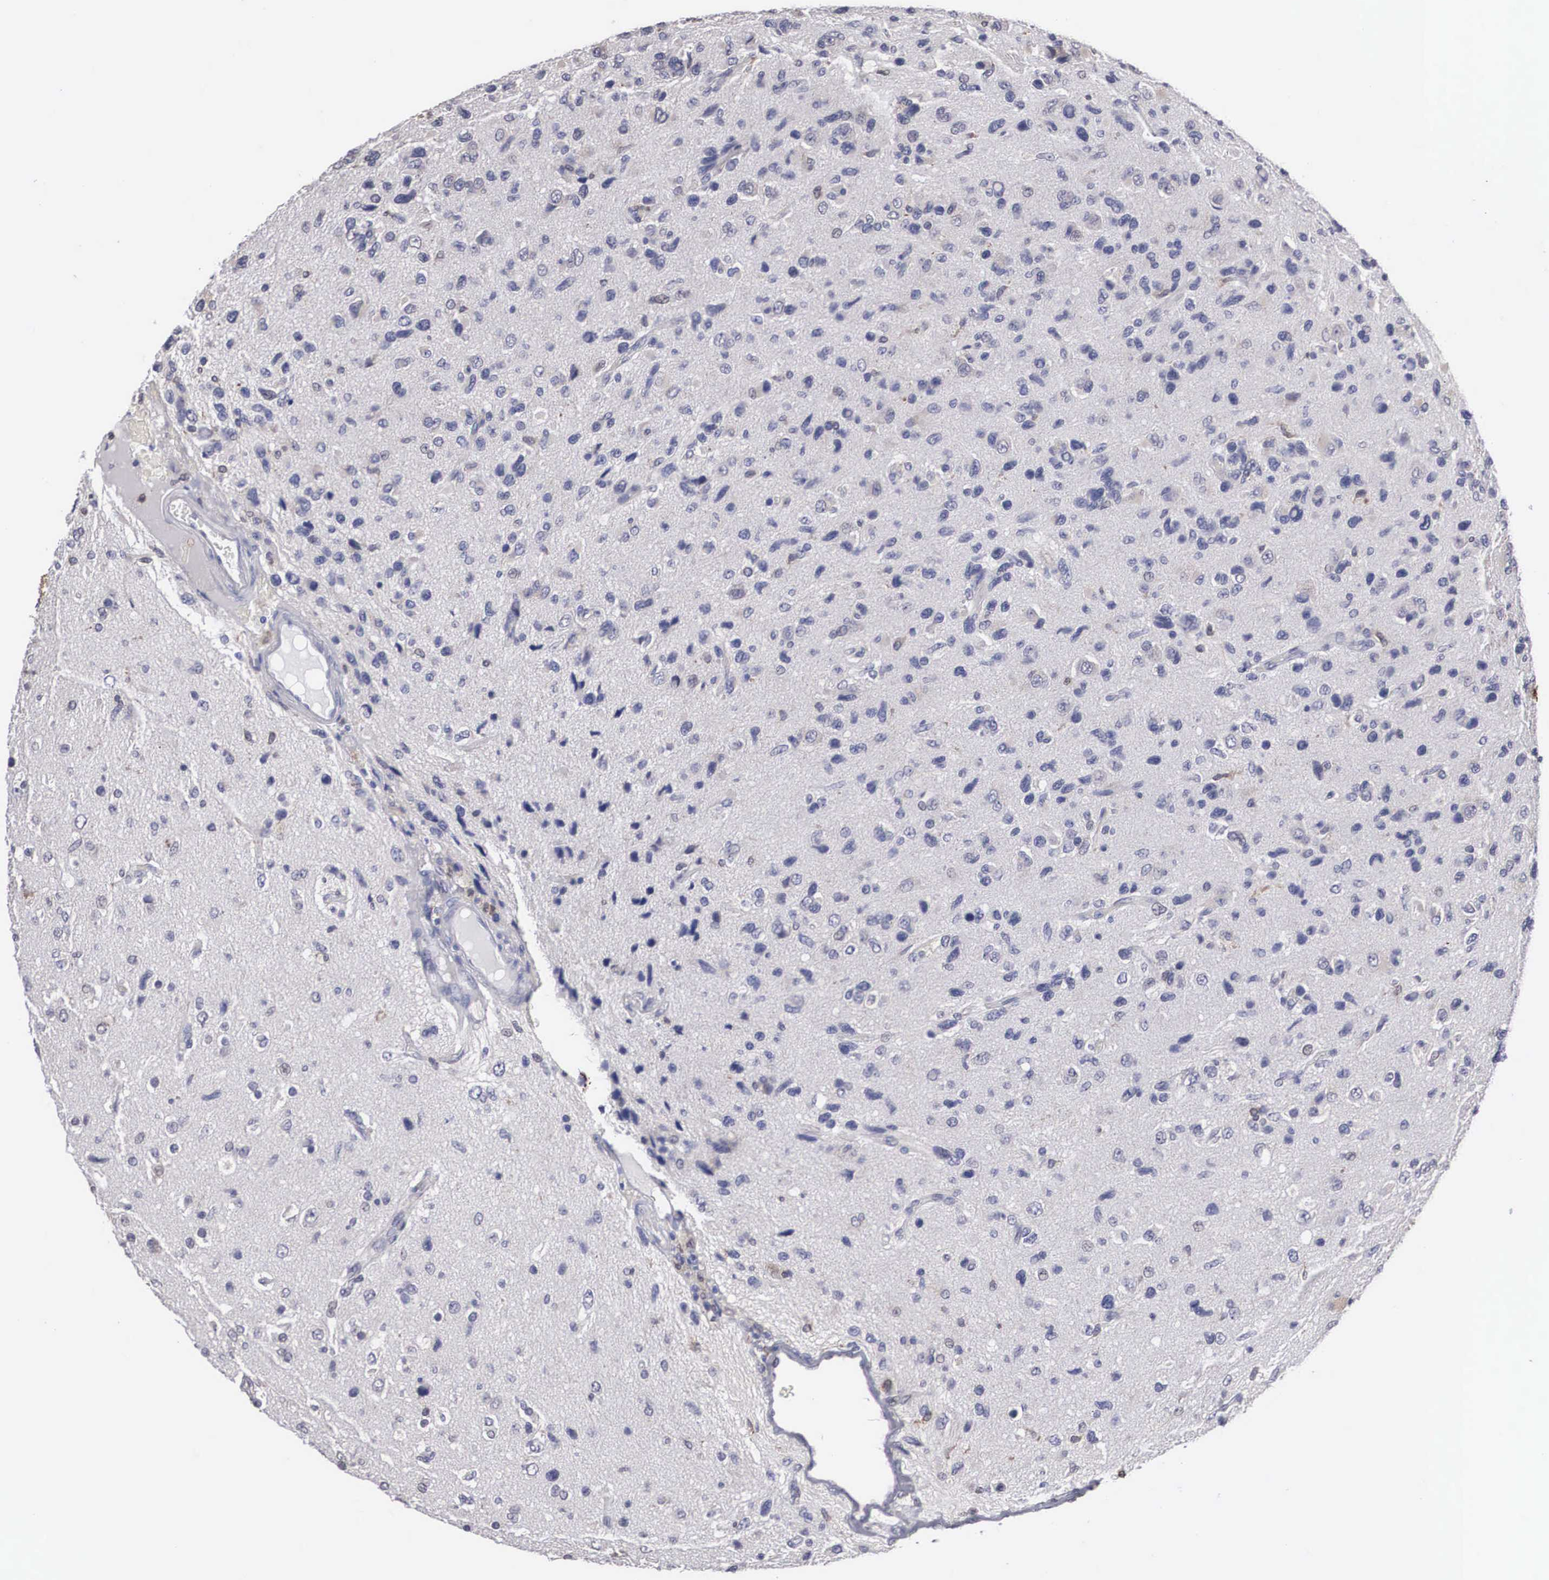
{"staining": {"intensity": "negative", "quantity": "none", "location": "none"}, "tissue": "glioma", "cell_type": "Tumor cells", "image_type": "cancer", "snomed": [{"axis": "morphology", "description": "Glioma, malignant, High grade"}, {"axis": "topography", "description": "Brain"}], "caption": "Immunohistochemistry histopathology image of high-grade glioma (malignant) stained for a protein (brown), which demonstrates no staining in tumor cells.", "gene": "HMOX1", "patient": {"sex": "male", "age": 77}}